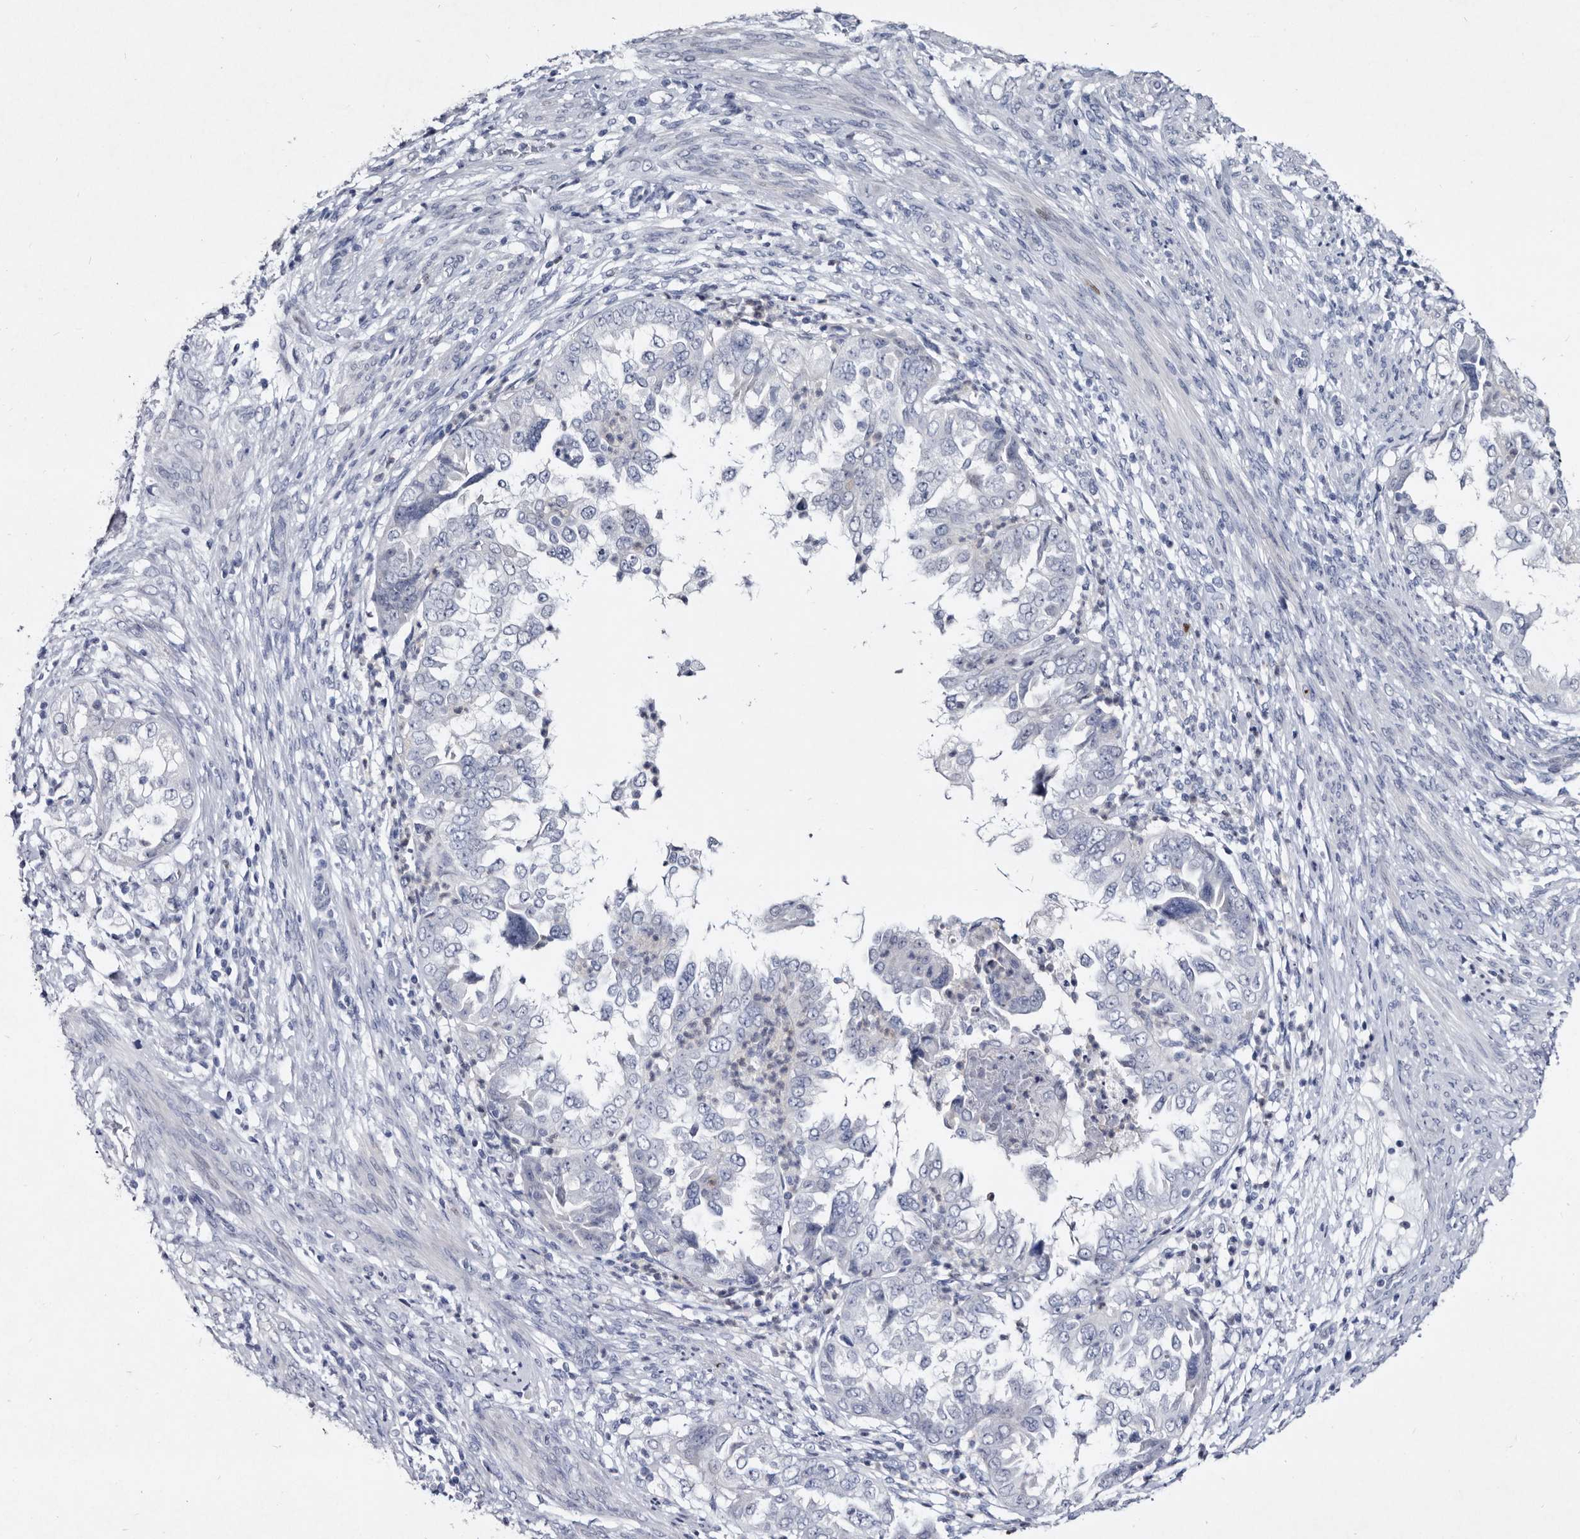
{"staining": {"intensity": "negative", "quantity": "none", "location": "none"}, "tissue": "endometrial cancer", "cell_type": "Tumor cells", "image_type": "cancer", "snomed": [{"axis": "morphology", "description": "Adenocarcinoma, NOS"}, {"axis": "topography", "description": "Endometrium"}], "caption": "The photomicrograph demonstrates no staining of tumor cells in endometrial adenocarcinoma. The staining was performed using DAB (3,3'-diaminobenzidine) to visualize the protein expression in brown, while the nuclei were stained in blue with hematoxylin (Magnification: 20x).", "gene": "SERPINB8", "patient": {"sex": "female", "age": 85}}